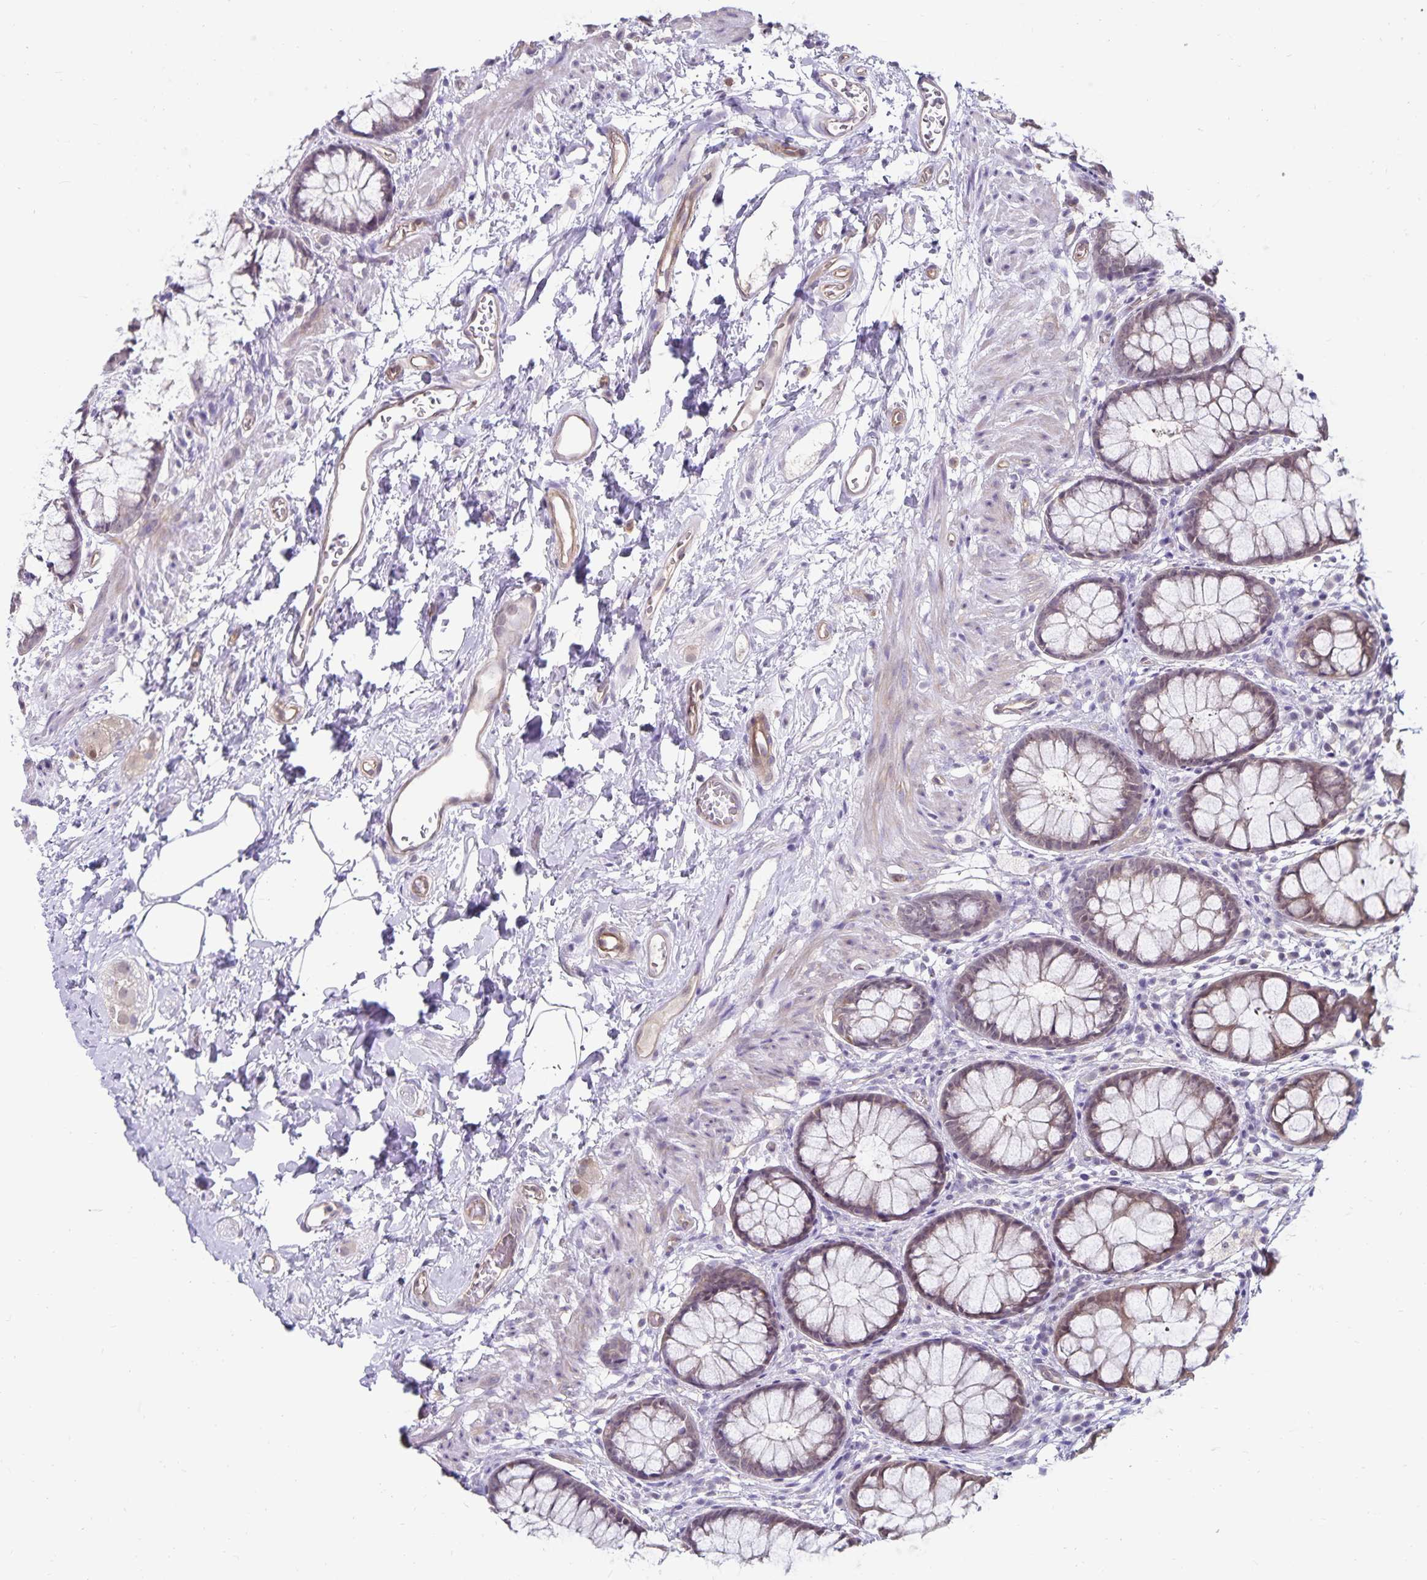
{"staining": {"intensity": "weak", "quantity": ">75%", "location": "cytoplasmic/membranous"}, "tissue": "rectum", "cell_type": "Glandular cells", "image_type": "normal", "snomed": [{"axis": "morphology", "description": "Normal tissue, NOS"}, {"axis": "topography", "description": "Rectum"}], "caption": "Protein analysis of unremarkable rectum demonstrates weak cytoplasmic/membranous positivity in about >75% of glandular cells. (Stains: DAB (3,3'-diaminobenzidine) in brown, nuclei in blue, Microscopy: brightfield microscopy at high magnification).", "gene": "CDKN2B", "patient": {"sex": "female", "age": 62}}